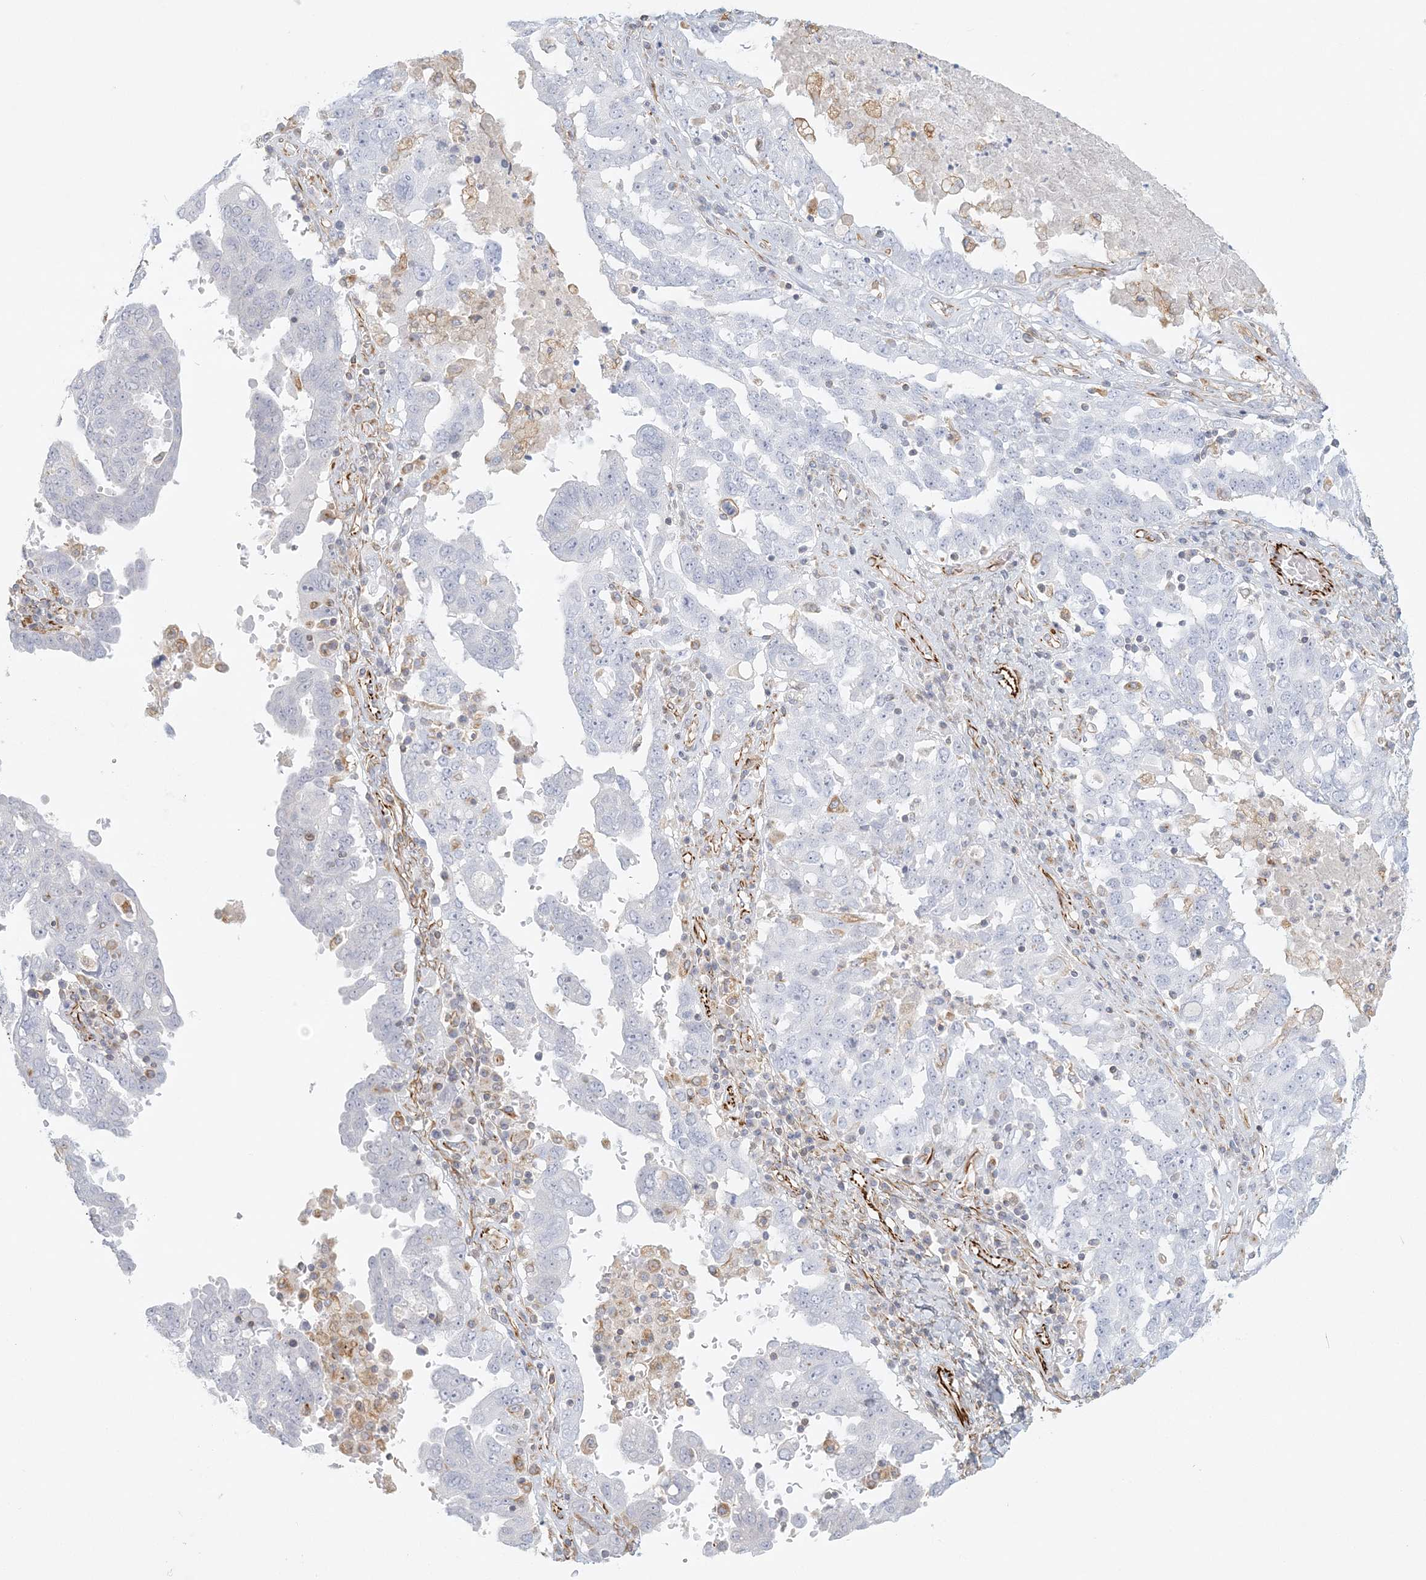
{"staining": {"intensity": "negative", "quantity": "none", "location": "none"}, "tissue": "ovarian cancer", "cell_type": "Tumor cells", "image_type": "cancer", "snomed": [{"axis": "morphology", "description": "Carcinoma, endometroid"}, {"axis": "topography", "description": "Ovary"}], "caption": "Human ovarian endometroid carcinoma stained for a protein using IHC displays no staining in tumor cells.", "gene": "DMRTB1", "patient": {"sex": "female", "age": 62}}